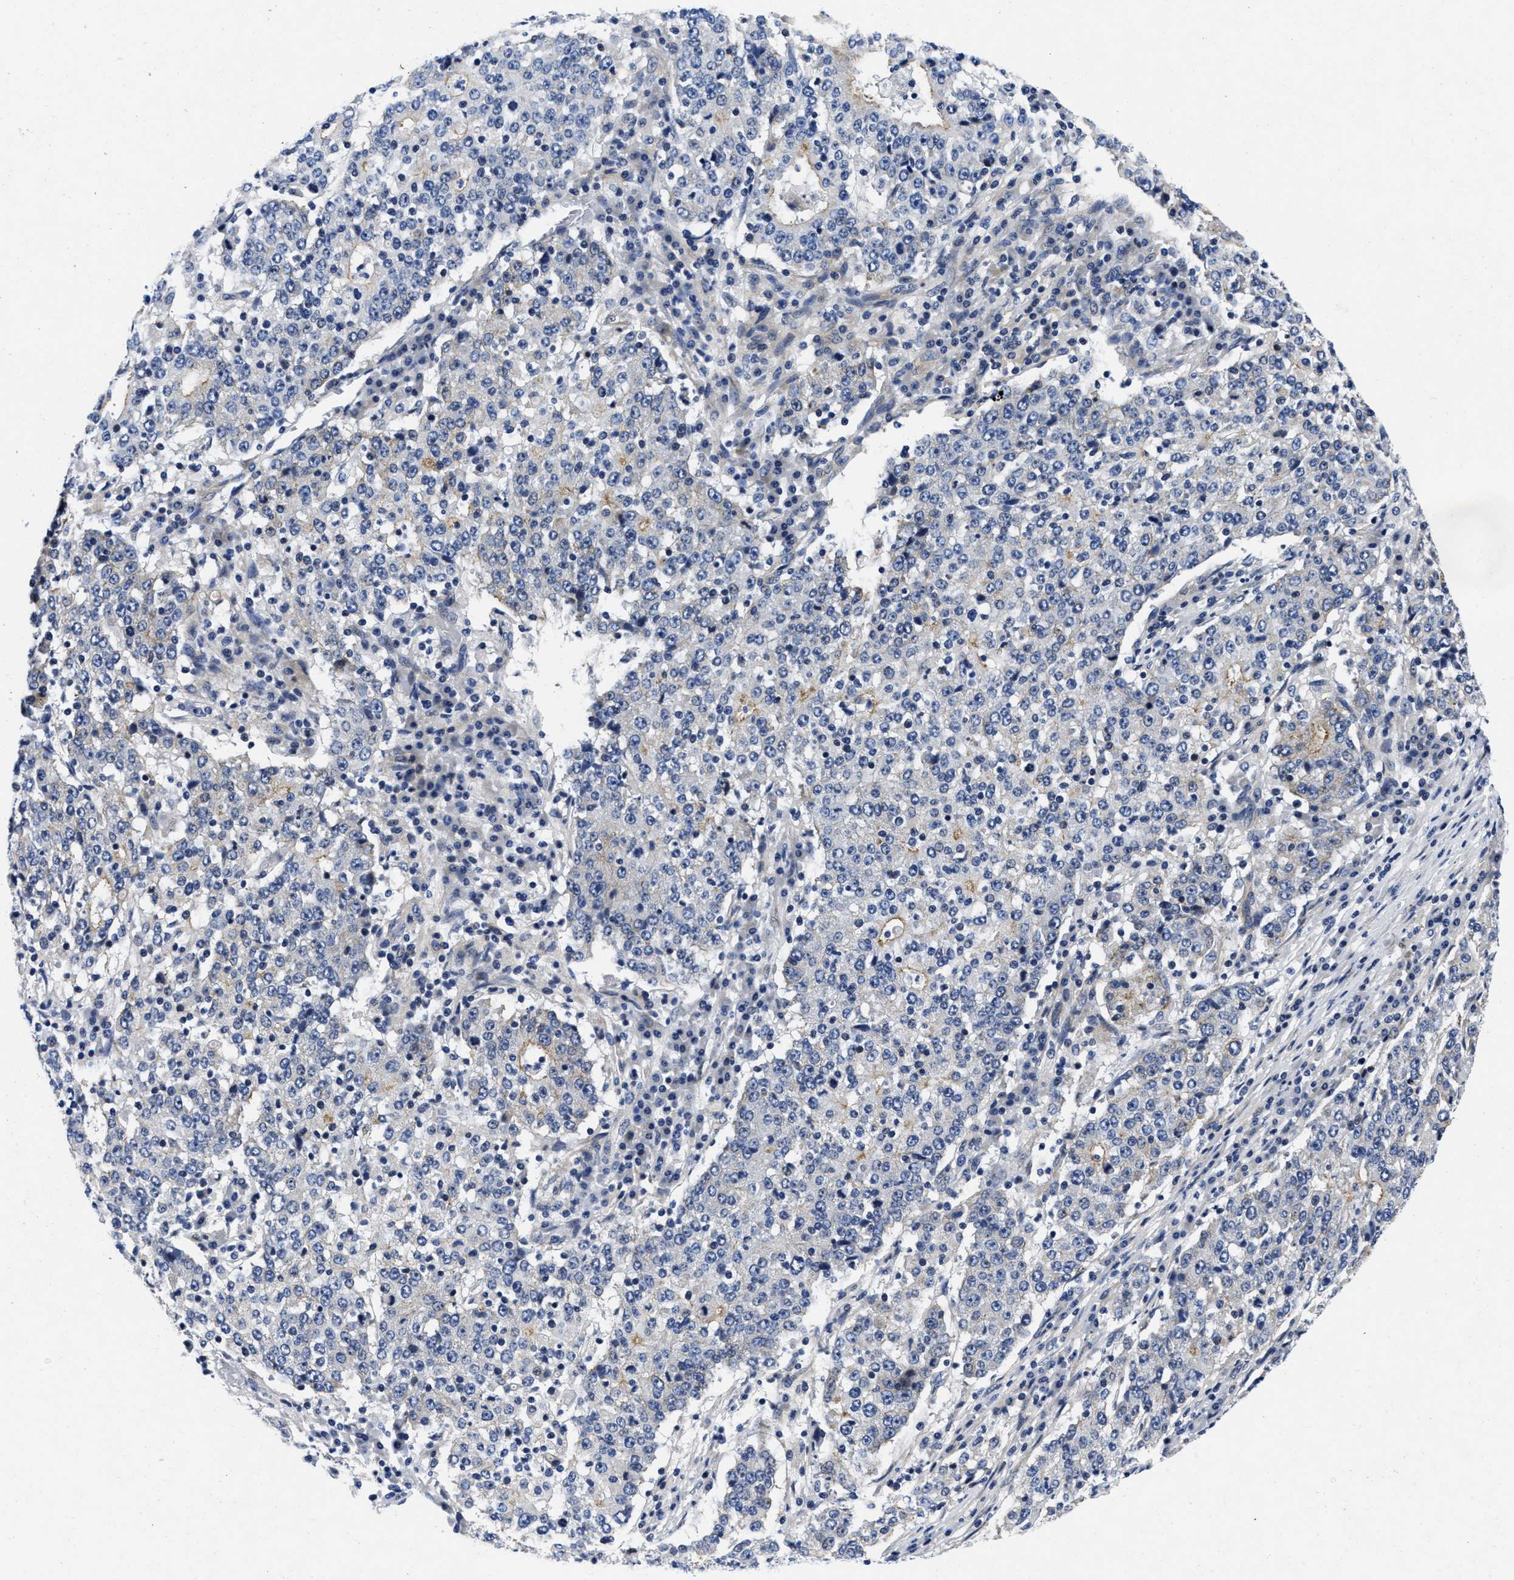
{"staining": {"intensity": "negative", "quantity": "none", "location": "none"}, "tissue": "stomach cancer", "cell_type": "Tumor cells", "image_type": "cancer", "snomed": [{"axis": "morphology", "description": "Adenocarcinoma, NOS"}, {"axis": "topography", "description": "Stomach"}], "caption": "Tumor cells show no significant positivity in stomach cancer.", "gene": "LAD1", "patient": {"sex": "male", "age": 59}}